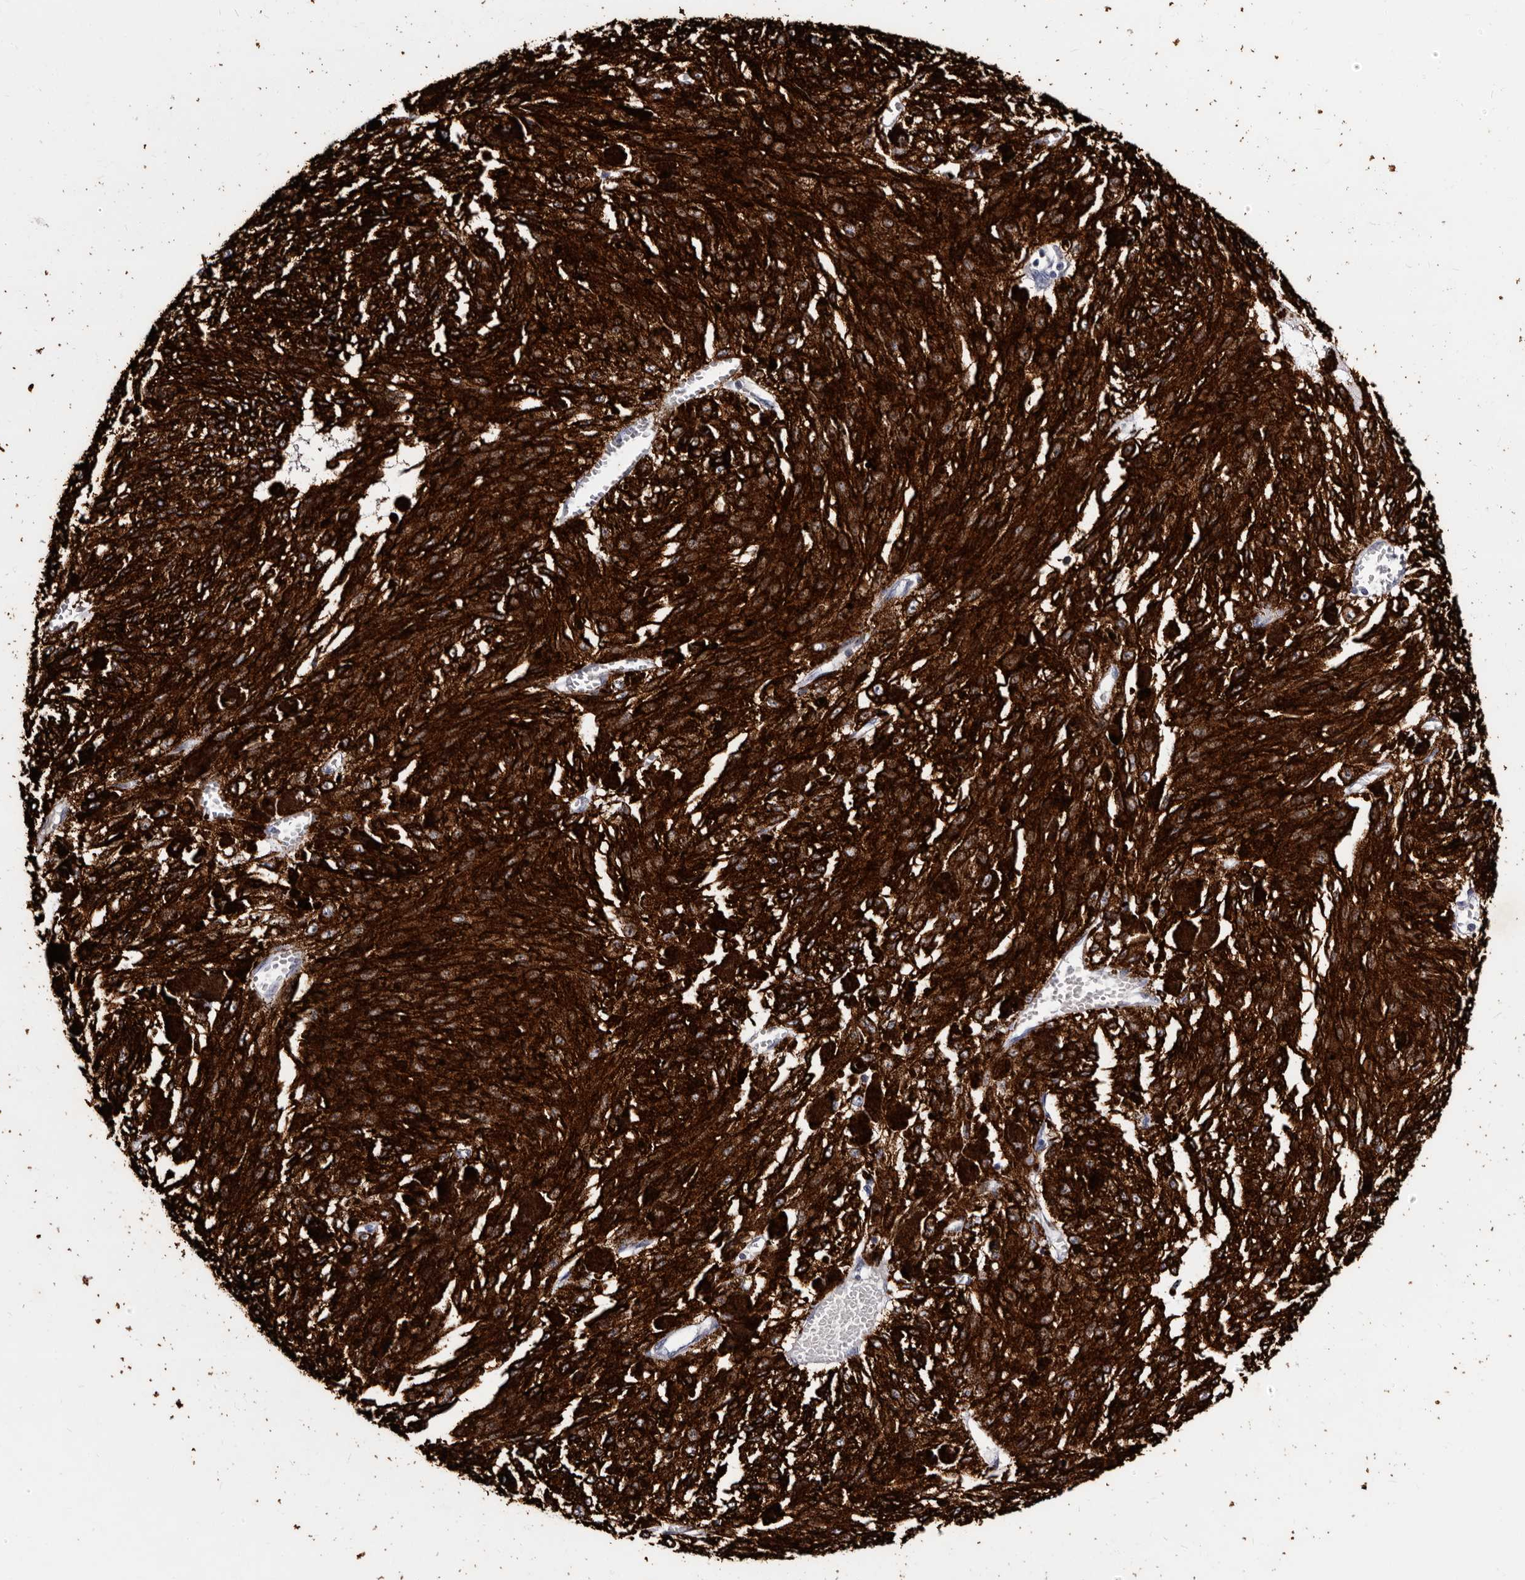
{"staining": {"intensity": "strong", "quantity": ">75%", "location": "cytoplasmic/membranous"}, "tissue": "melanoma", "cell_type": "Tumor cells", "image_type": "cancer", "snomed": [{"axis": "morphology", "description": "Malignant melanoma, NOS"}, {"axis": "topography", "description": "Other"}], "caption": "IHC (DAB) staining of malignant melanoma shows strong cytoplasmic/membranous protein staining in approximately >75% of tumor cells.", "gene": "AUNIP", "patient": {"sex": "male", "age": 79}}